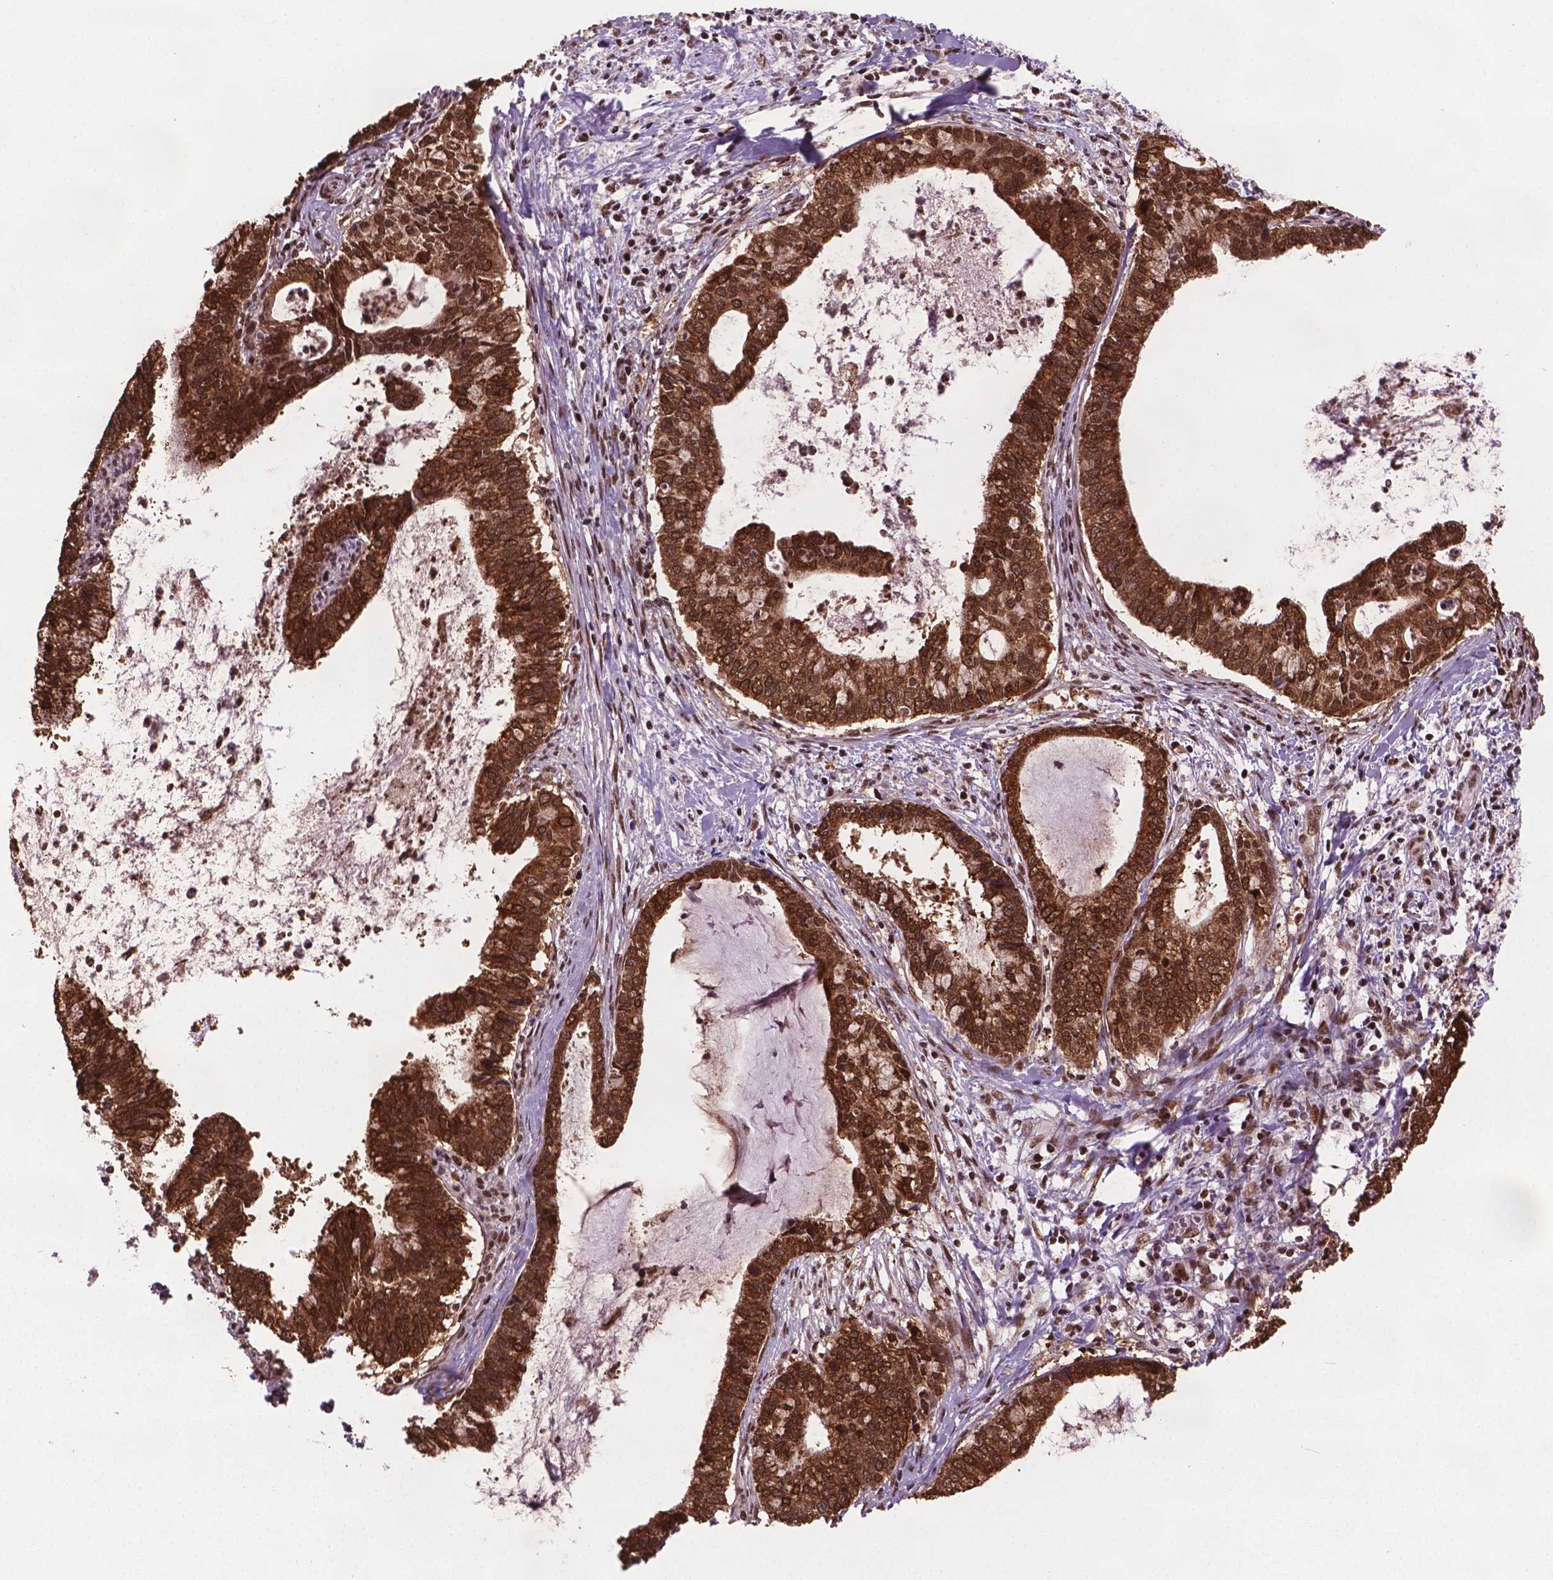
{"staining": {"intensity": "strong", "quantity": ">75%", "location": "nuclear"}, "tissue": "cervical cancer", "cell_type": "Tumor cells", "image_type": "cancer", "snomed": [{"axis": "morphology", "description": "Adenocarcinoma, NOS"}, {"axis": "topography", "description": "Cervix"}], "caption": "DAB (3,3'-diaminobenzidine) immunohistochemical staining of cervical cancer (adenocarcinoma) shows strong nuclear protein positivity in approximately >75% of tumor cells.", "gene": "SIRT6", "patient": {"sex": "female", "age": 42}}